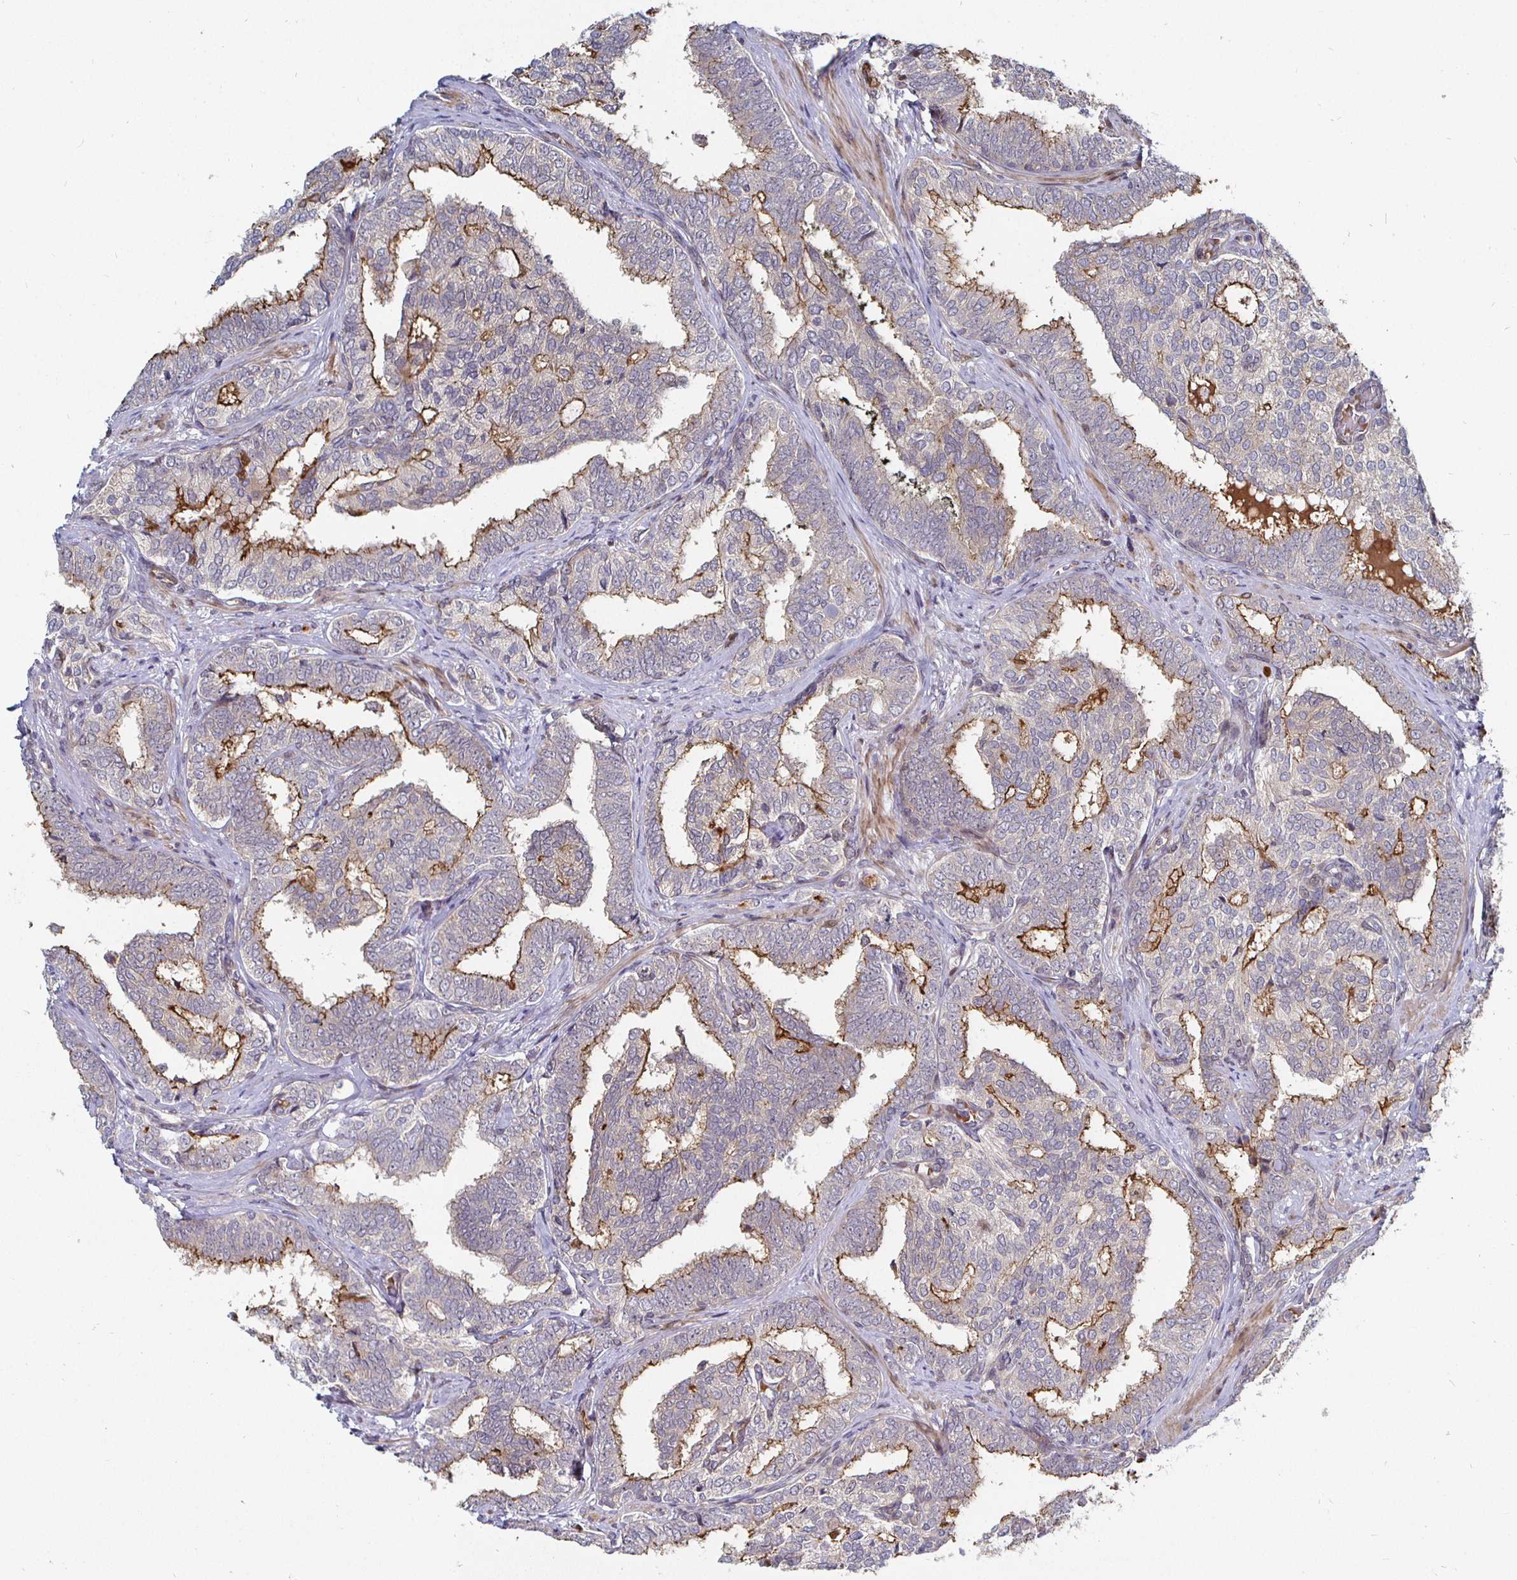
{"staining": {"intensity": "strong", "quantity": "25%-75%", "location": "cytoplasmic/membranous"}, "tissue": "prostate cancer", "cell_type": "Tumor cells", "image_type": "cancer", "snomed": [{"axis": "morphology", "description": "Adenocarcinoma, High grade"}, {"axis": "topography", "description": "Prostate"}], "caption": "Tumor cells show high levels of strong cytoplasmic/membranous staining in approximately 25%-75% of cells in prostate cancer.", "gene": "TBKBP1", "patient": {"sex": "male", "age": 72}}